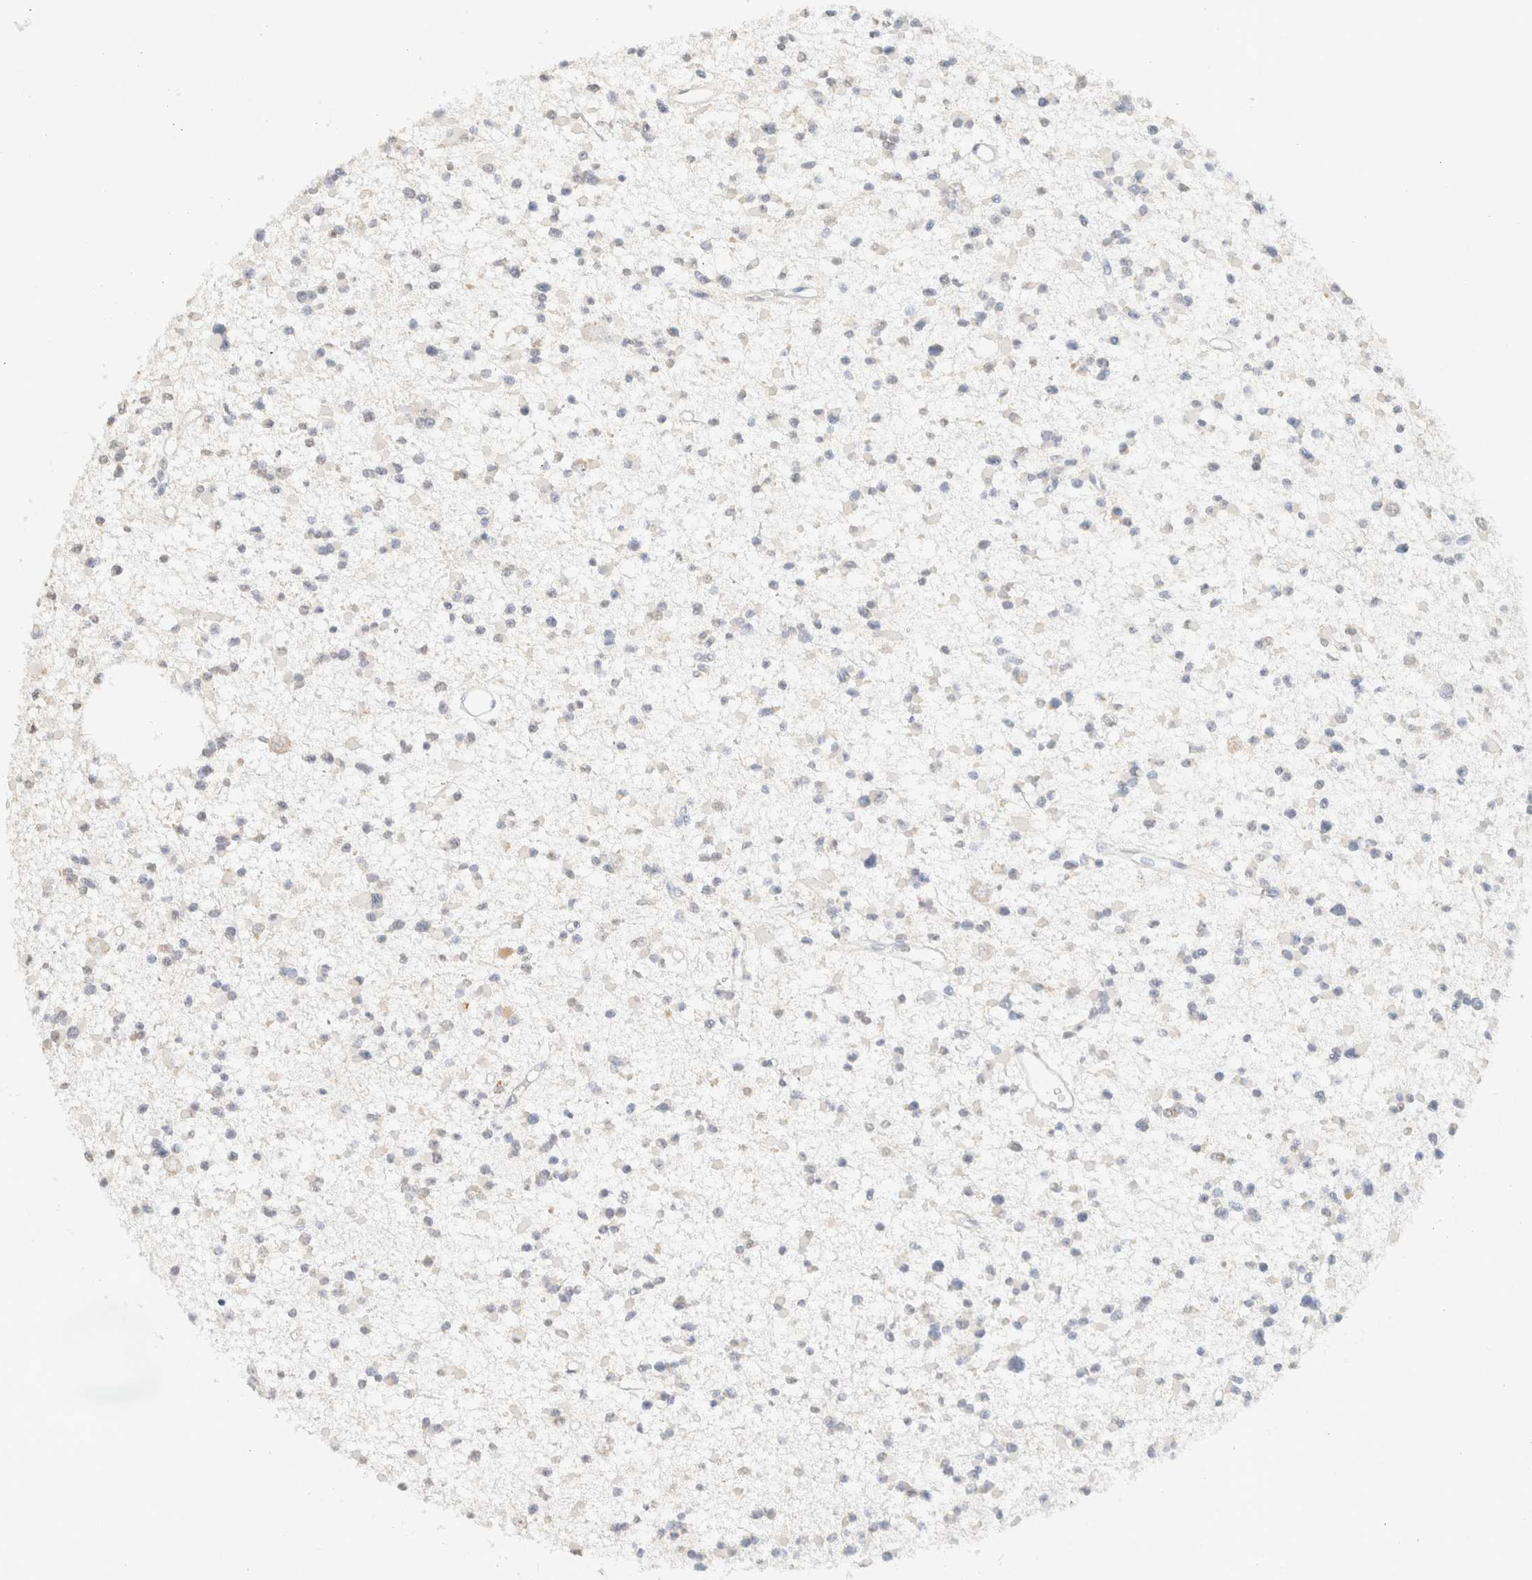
{"staining": {"intensity": "negative", "quantity": "none", "location": "none"}, "tissue": "glioma", "cell_type": "Tumor cells", "image_type": "cancer", "snomed": [{"axis": "morphology", "description": "Glioma, malignant, Low grade"}, {"axis": "topography", "description": "Brain"}], "caption": "The immunohistochemistry photomicrograph has no significant staining in tumor cells of malignant glioma (low-grade) tissue. (Stains: DAB (3,3'-diaminobenzidine) IHC with hematoxylin counter stain, Microscopy: brightfield microscopy at high magnification).", "gene": "CPA1", "patient": {"sex": "female", "age": 22}}